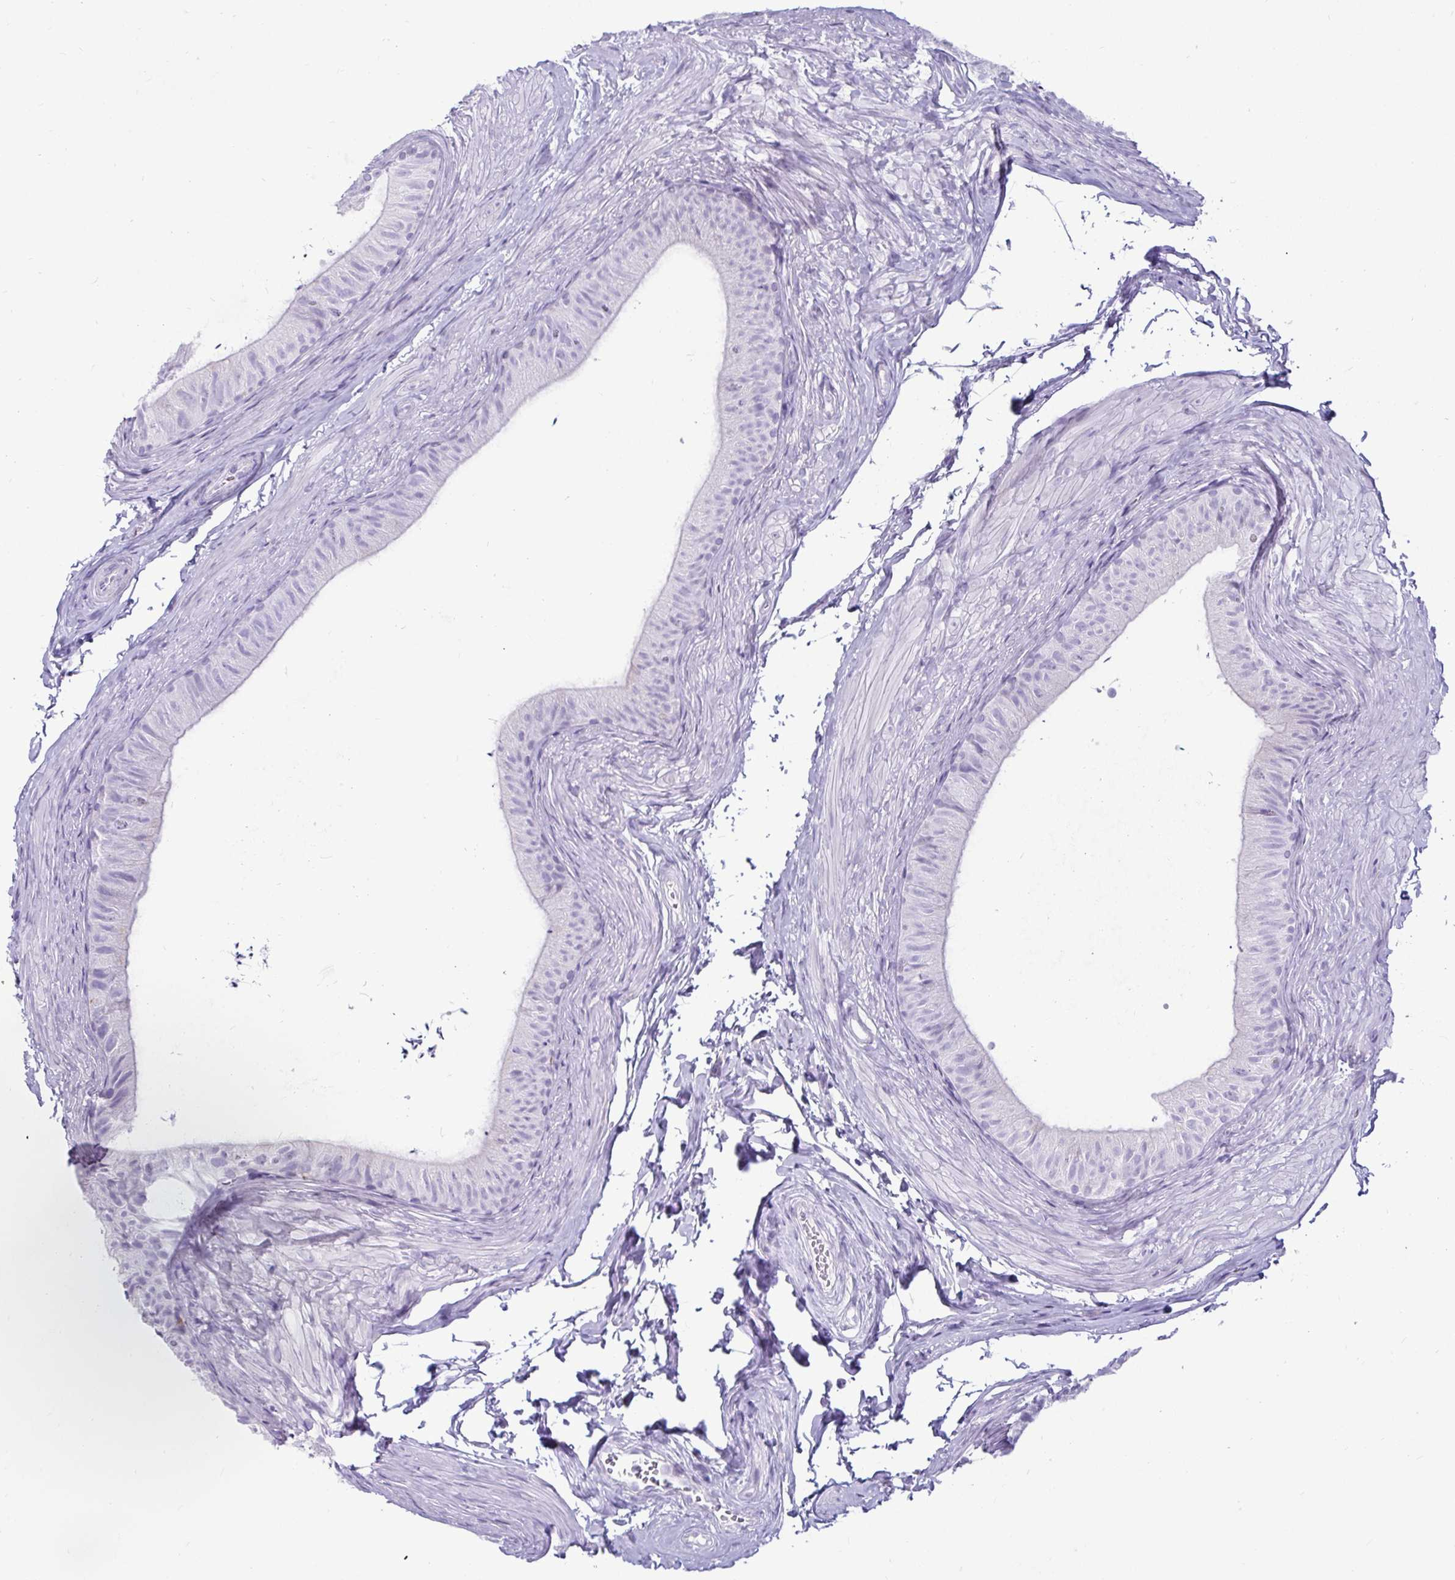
{"staining": {"intensity": "negative", "quantity": "none", "location": "none"}, "tissue": "epididymis", "cell_type": "Glandular cells", "image_type": "normal", "snomed": [{"axis": "morphology", "description": "Normal tissue, NOS"}, {"axis": "topography", "description": "Epididymis, spermatic cord, NOS"}, {"axis": "topography", "description": "Epididymis"}, {"axis": "topography", "description": "Peripheral nerve tissue"}], "caption": "IHC micrograph of unremarkable human epididymis stained for a protein (brown), which demonstrates no staining in glandular cells.", "gene": "CTSZ", "patient": {"sex": "male", "age": 29}}